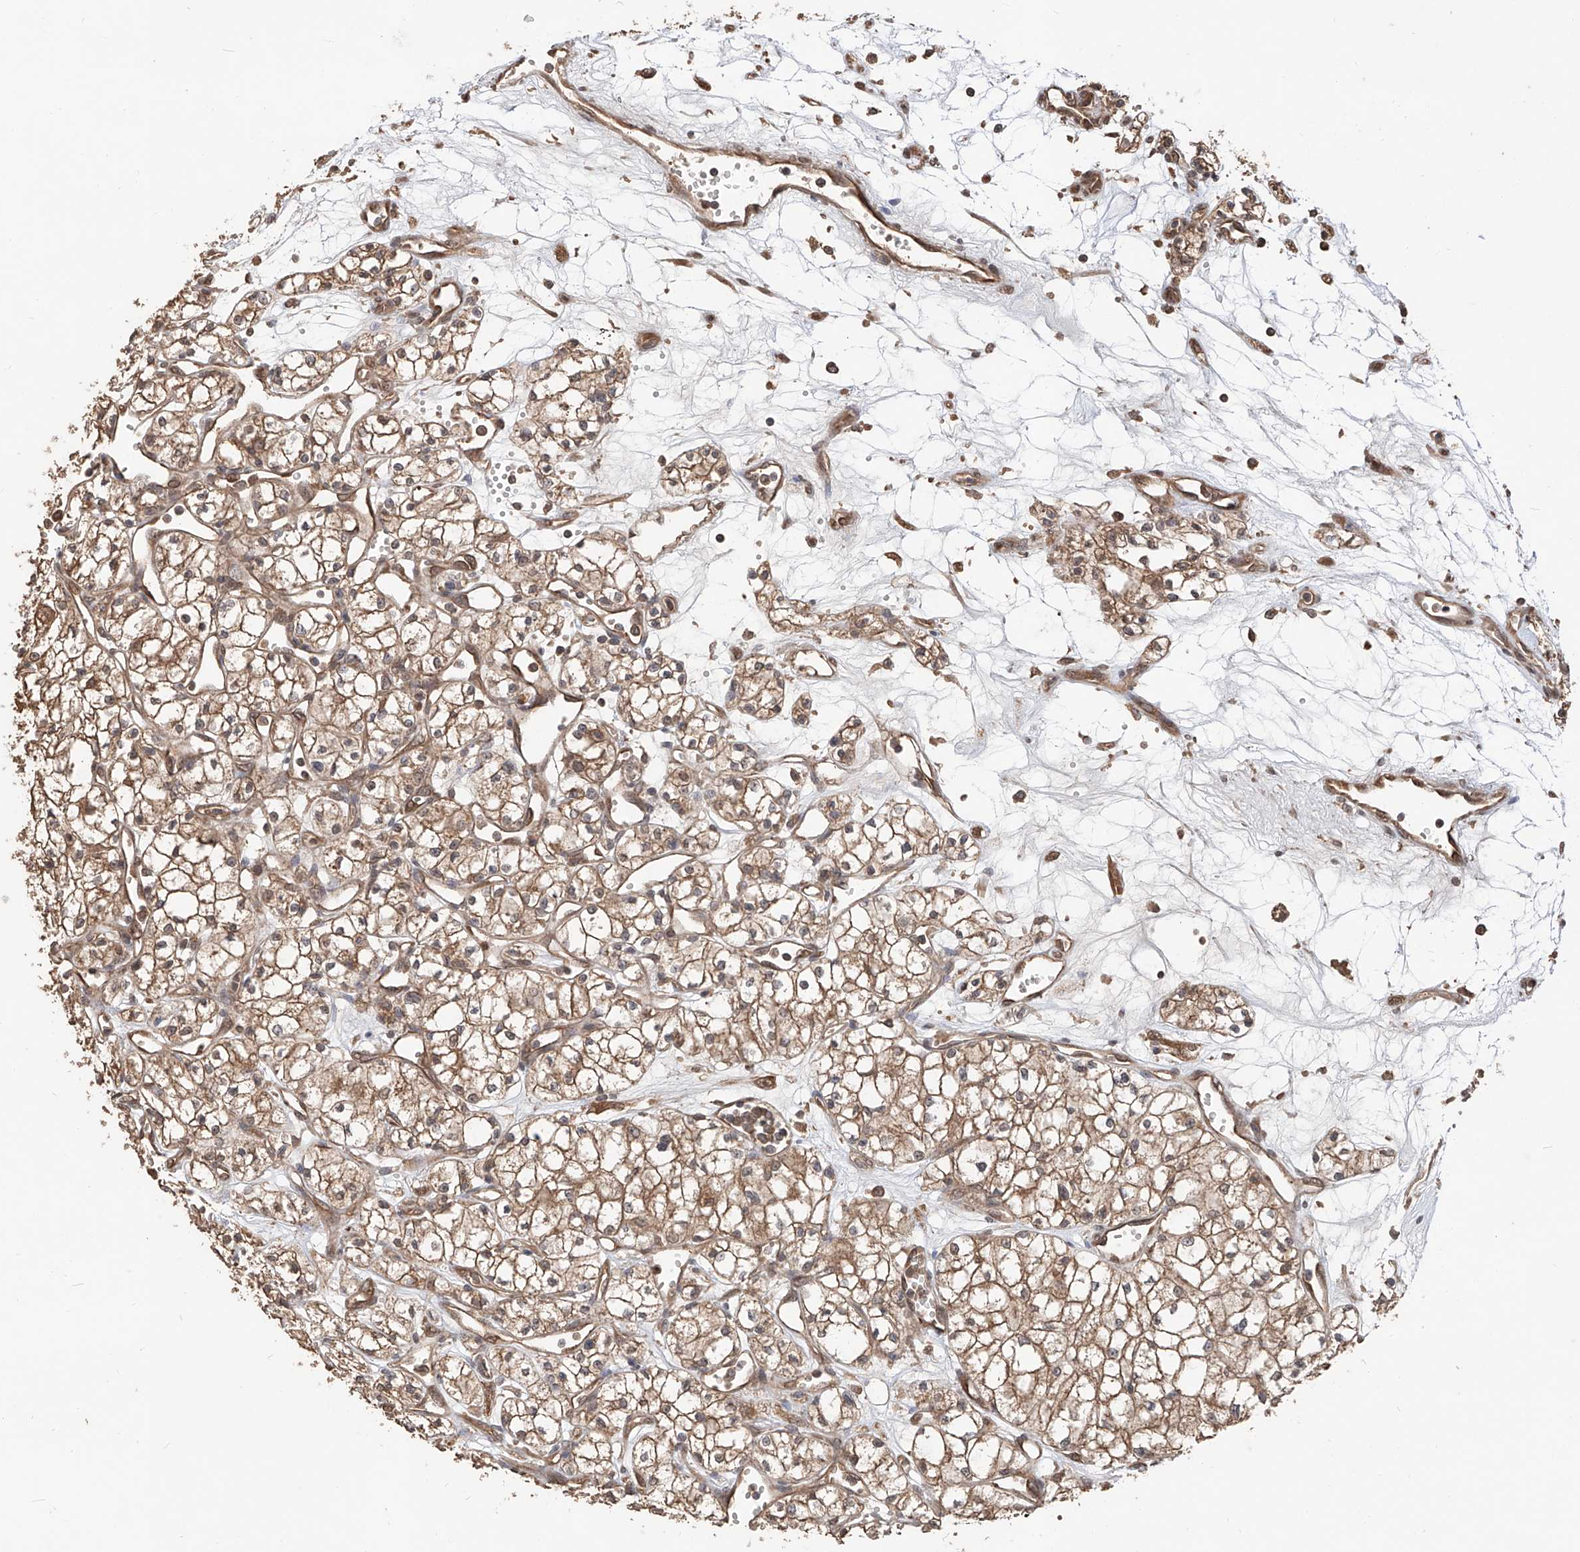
{"staining": {"intensity": "moderate", "quantity": ">75%", "location": "cytoplasmic/membranous"}, "tissue": "renal cancer", "cell_type": "Tumor cells", "image_type": "cancer", "snomed": [{"axis": "morphology", "description": "Adenocarcinoma, NOS"}, {"axis": "topography", "description": "Kidney"}], "caption": "Tumor cells display moderate cytoplasmic/membranous staining in approximately >75% of cells in renal cancer.", "gene": "FAM135A", "patient": {"sex": "male", "age": 59}}